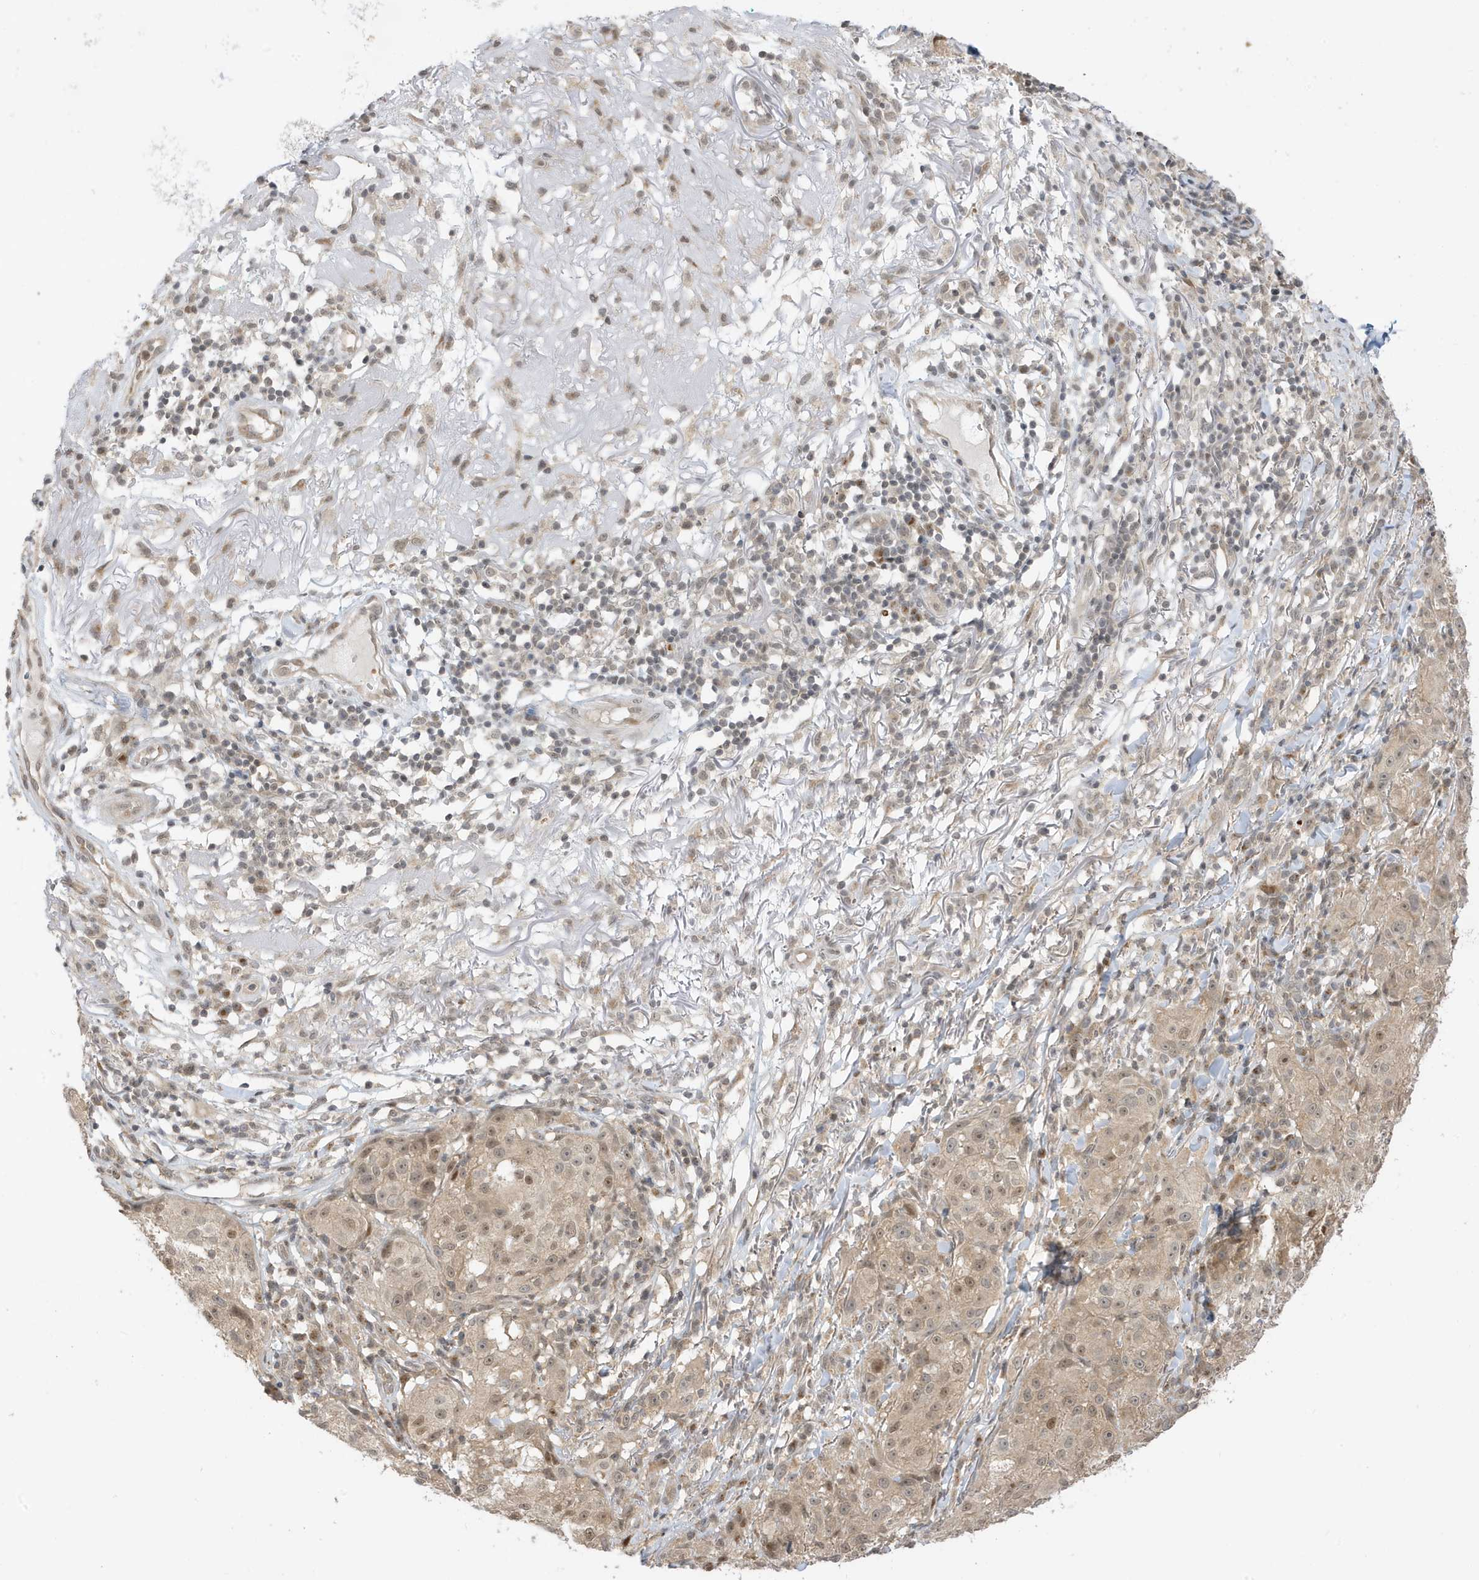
{"staining": {"intensity": "weak", "quantity": ">75%", "location": "nuclear"}, "tissue": "melanoma", "cell_type": "Tumor cells", "image_type": "cancer", "snomed": [{"axis": "morphology", "description": "Necrosis, NOS"}, {"axis": "morphology", "description": "Malignant melanoma, NOS"}, {"axis": "topography", "description": "Skin"}], "caption": "This is an image of immunohistochemistry staining of malignant melanoma, which shows weak staining in the nuclear of tumor cells.", "gene": "TAB3", "patient": {"sex": "female", "age": 87}}